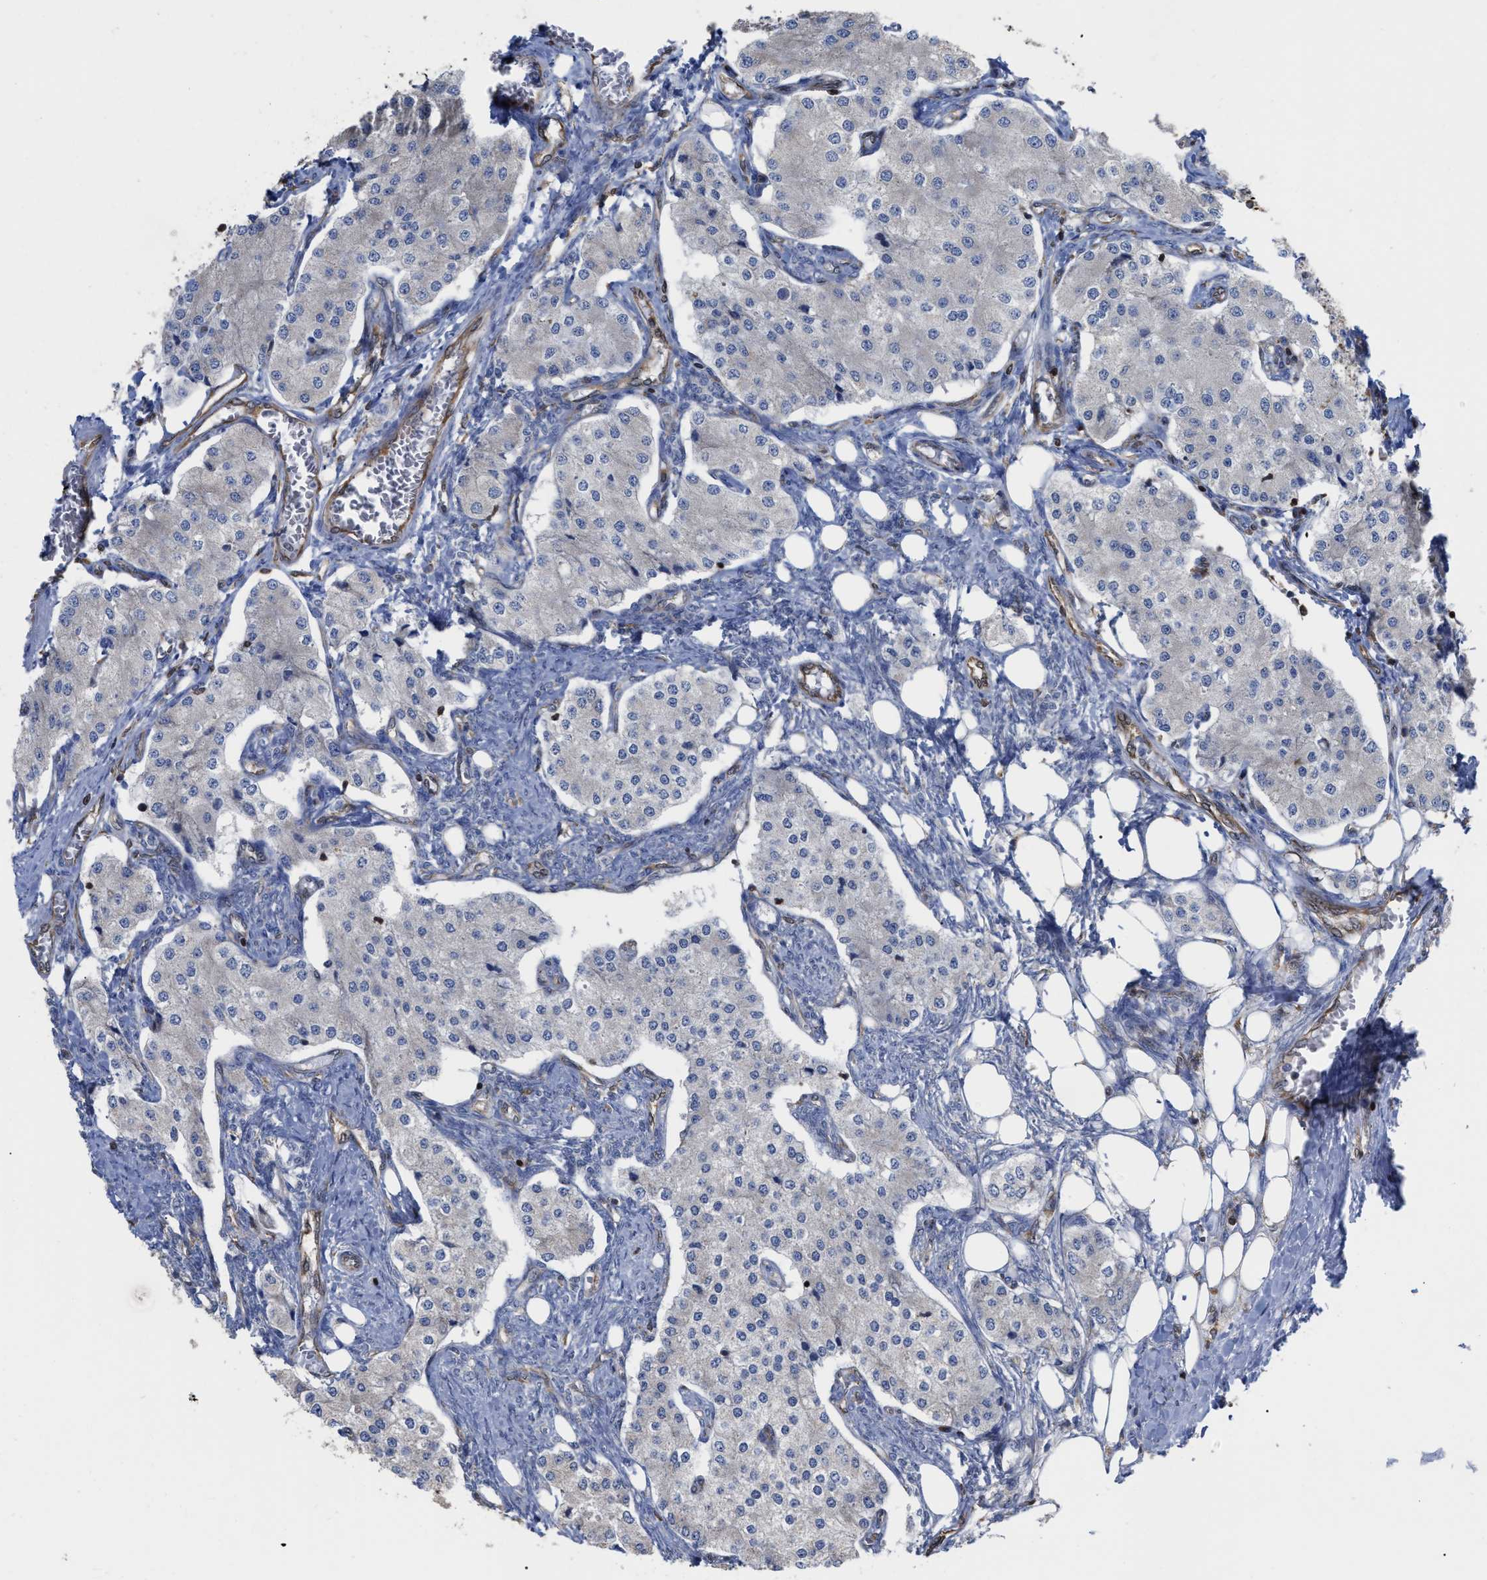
{"staining": {"intensity": "negative", "quantity": "none", "location": "none"}, "tissue": "carcinoid", "cell_type": "Tumor cells", "image_type": "cancer", "snomed": [{"axis": "morphology", "description": "Carcinoid, malignant, NOS"}, {"axis": "topography", "description": "Colon"}], "caption": "This is an immunohistochemistry (IHC) image of malignant carcinoid. There is no expression in tumor cells.", "gene": "GIMAP4", "patient": {"sex": "female", "age": 52}}